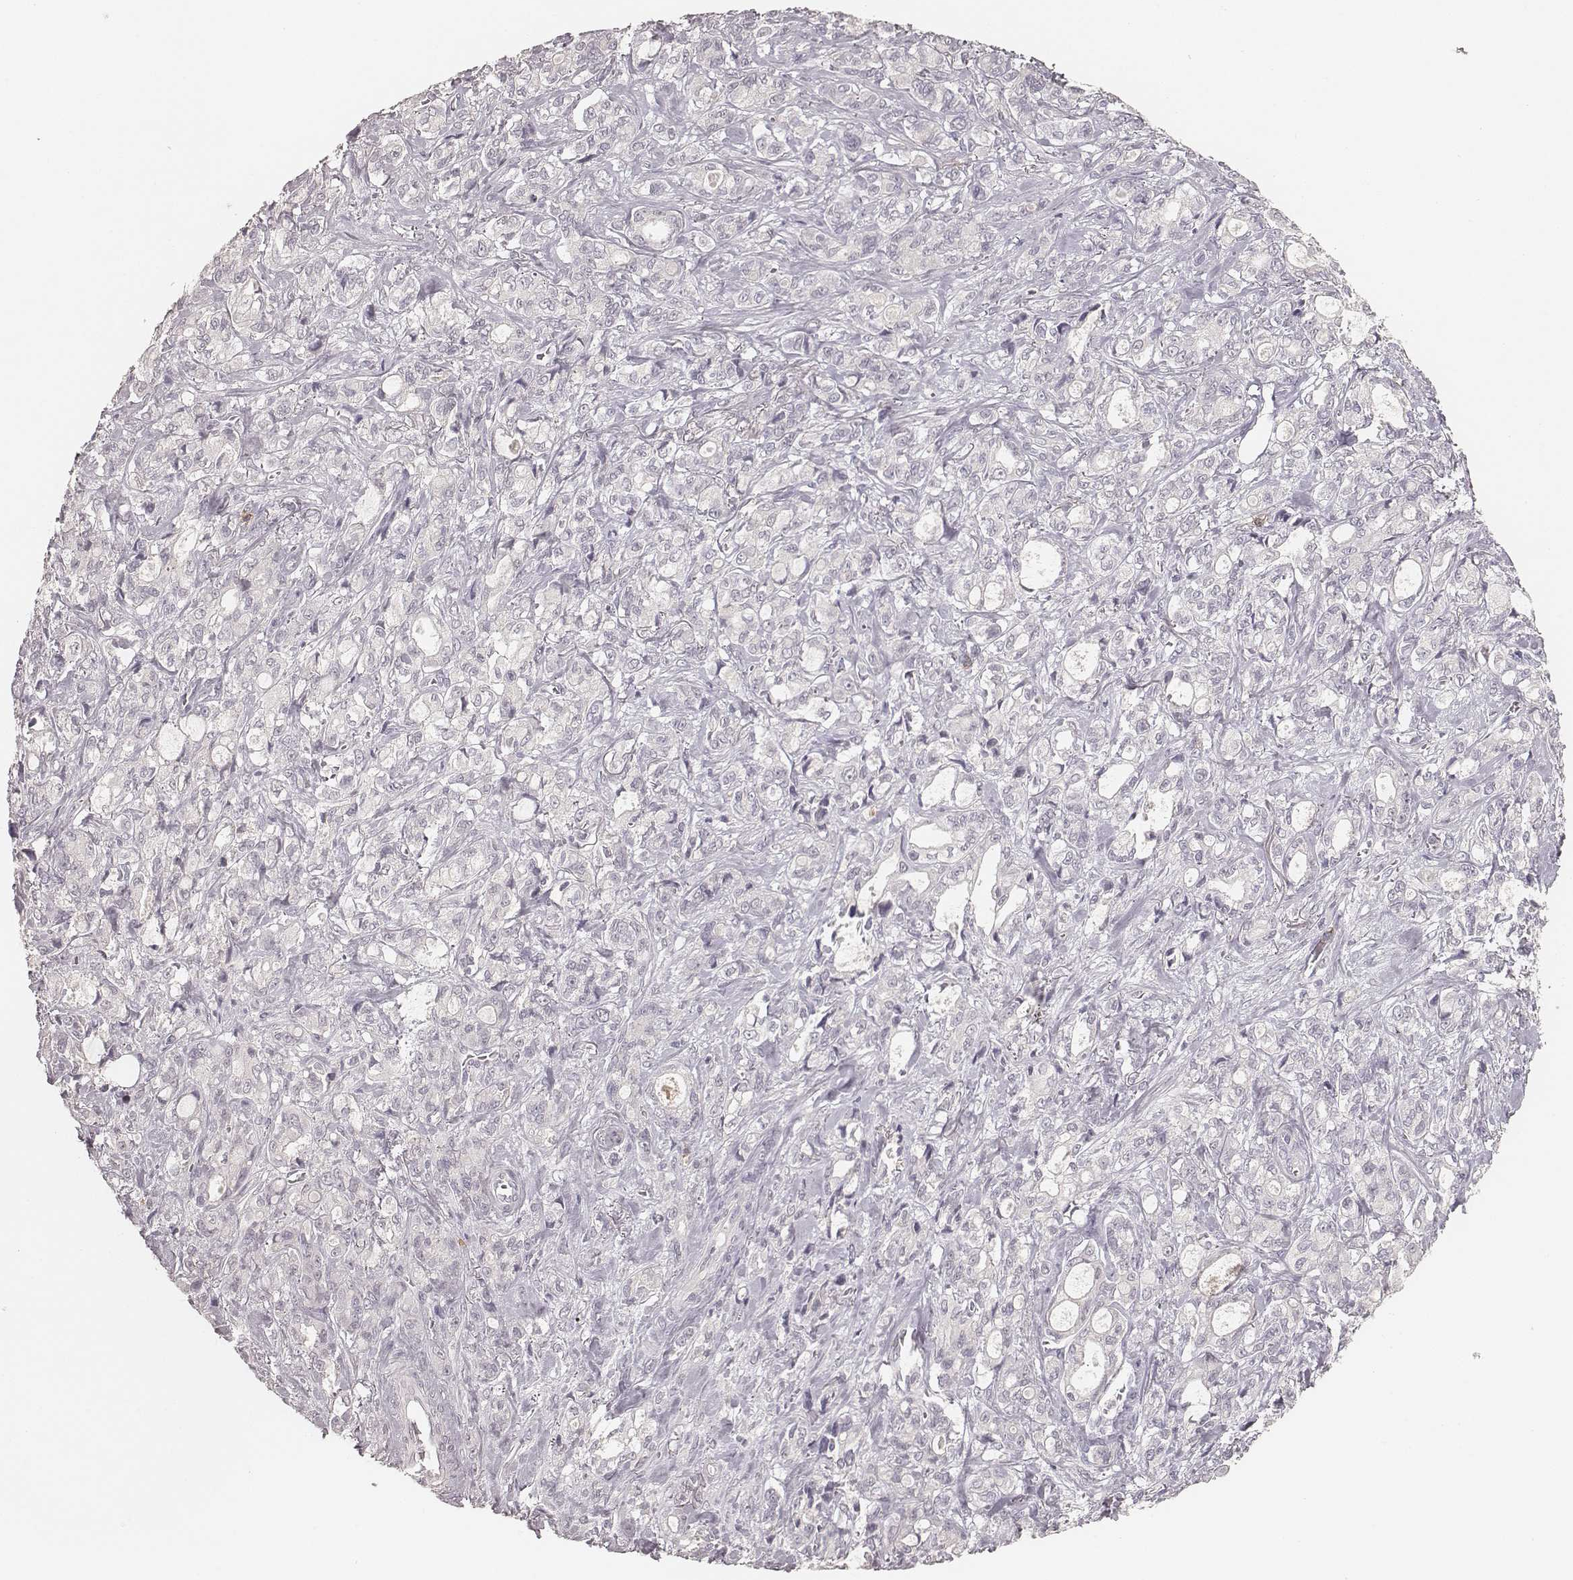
{"staining": {"intensity": "negative", "quantity": "none", "location": "none"}, "tissue": "stomach cancer", "cell_type": "Tumor cells", "image_type": "cancer", "snomed": [{"axis": "morphology", "description": "Adenocarcinoma, NOS"}, {"axis": "topography", "description": "Stomach"}], "caption": "IHC photomicrograph of neoplastic tissue: human stomach adenocarcinoma stained with DAB exhibits no significant protein positivity in tumor cells. Brightfield microscopy of immunohistochemistry stained with DAB (3,3'-diaminobenzidine) (brown) and hematoxylin (blue), captured at high magnification.", "gene": "CD8A", "patient": {"sex": "male", "age": 63}}